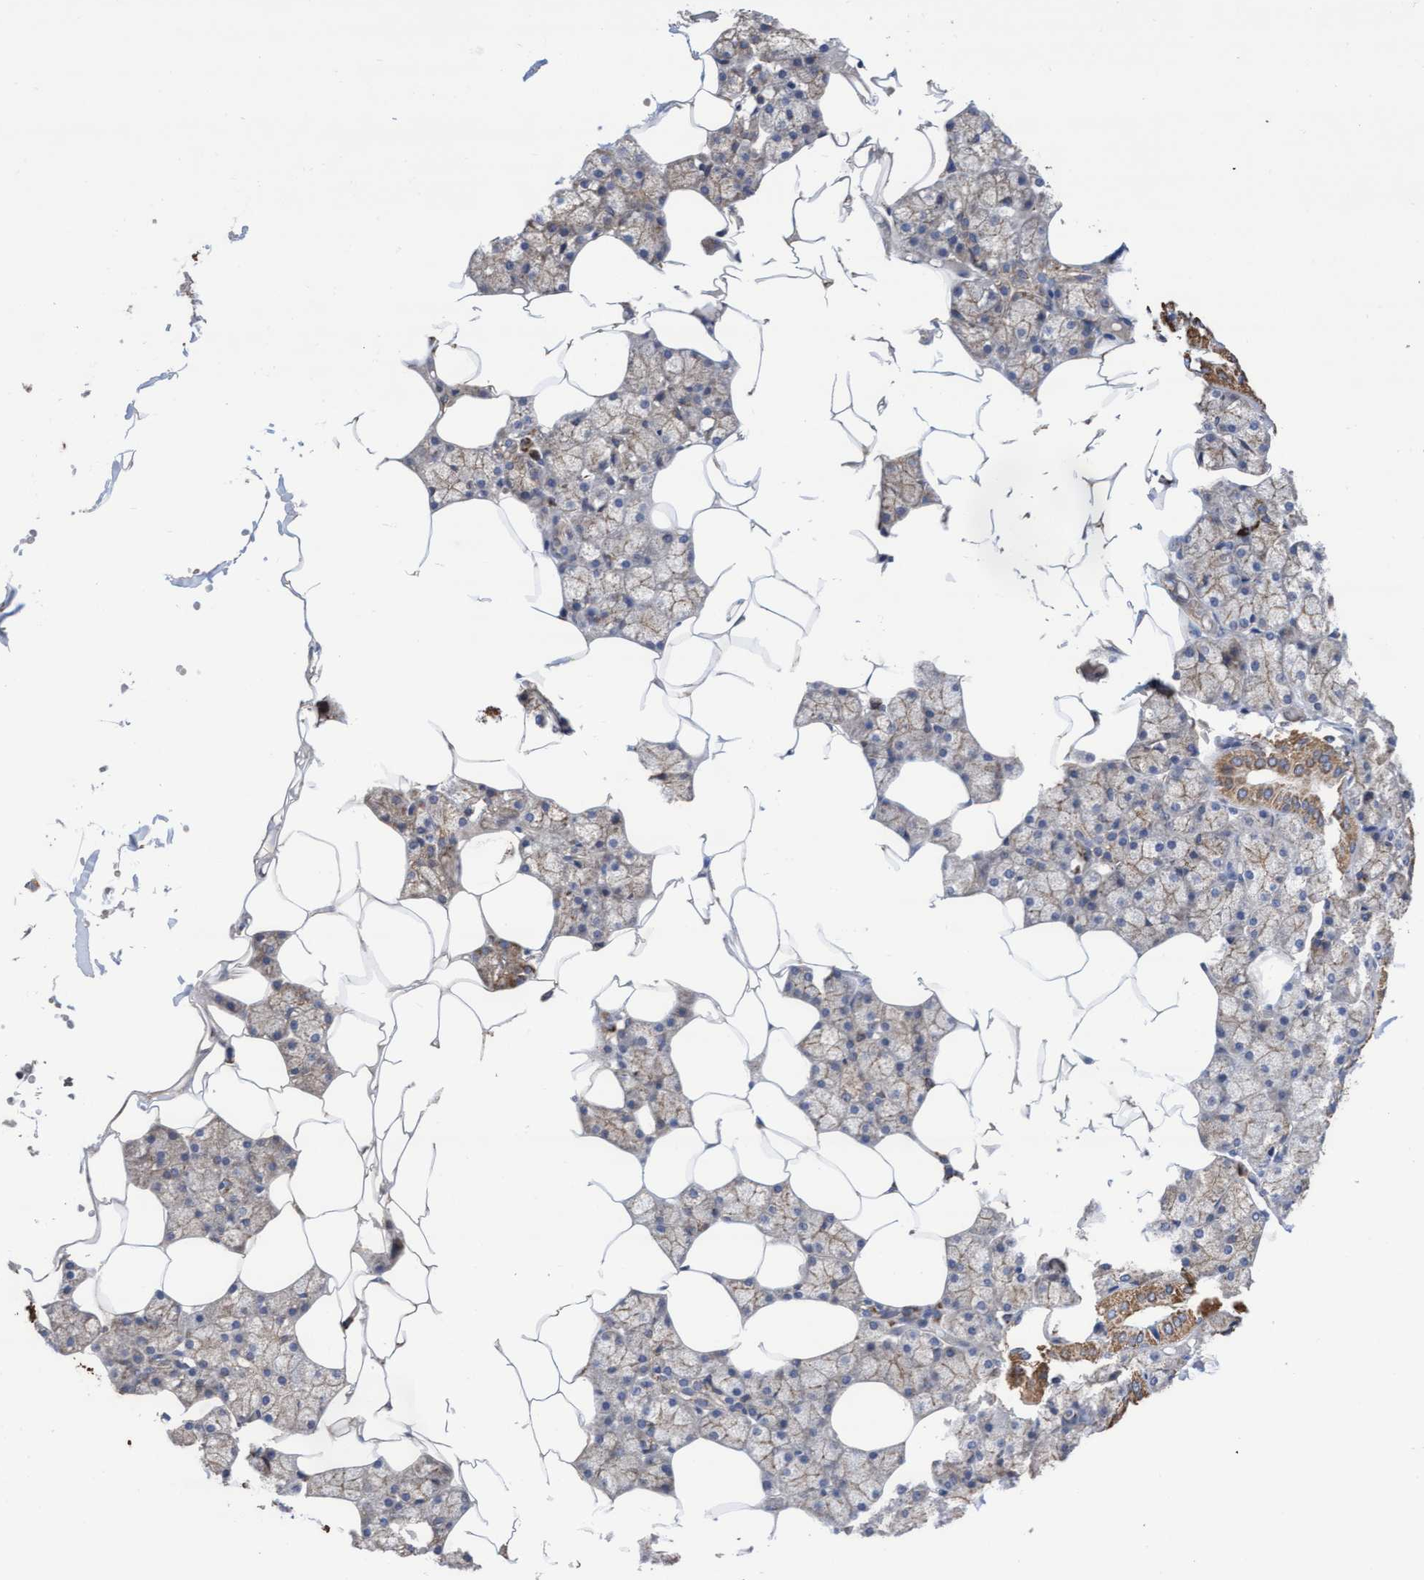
{"staining": {"intensity": "moderate", "quantity": ">75%", "location": "cytoplasmic/membranous"}, "tissue": "salivary gland", "cell_type": "Glandular cells", "image_type": "normal", "snomed": [{"axis": "morphology", "description": "Normal tissue, NOS"}, {"axis": "topography", "description": "Salivary gland"}], "caption": "Immunohistochemical staining of benign salivary gland displays medium levels of moderate cytoplasmic/membranous staining in approximately >75% of glandular cells. (DAB = brown stain, brightfield microscopy at high magnification).", "gene": "COBL", "patient": {"sex": "male", "age": 62}}